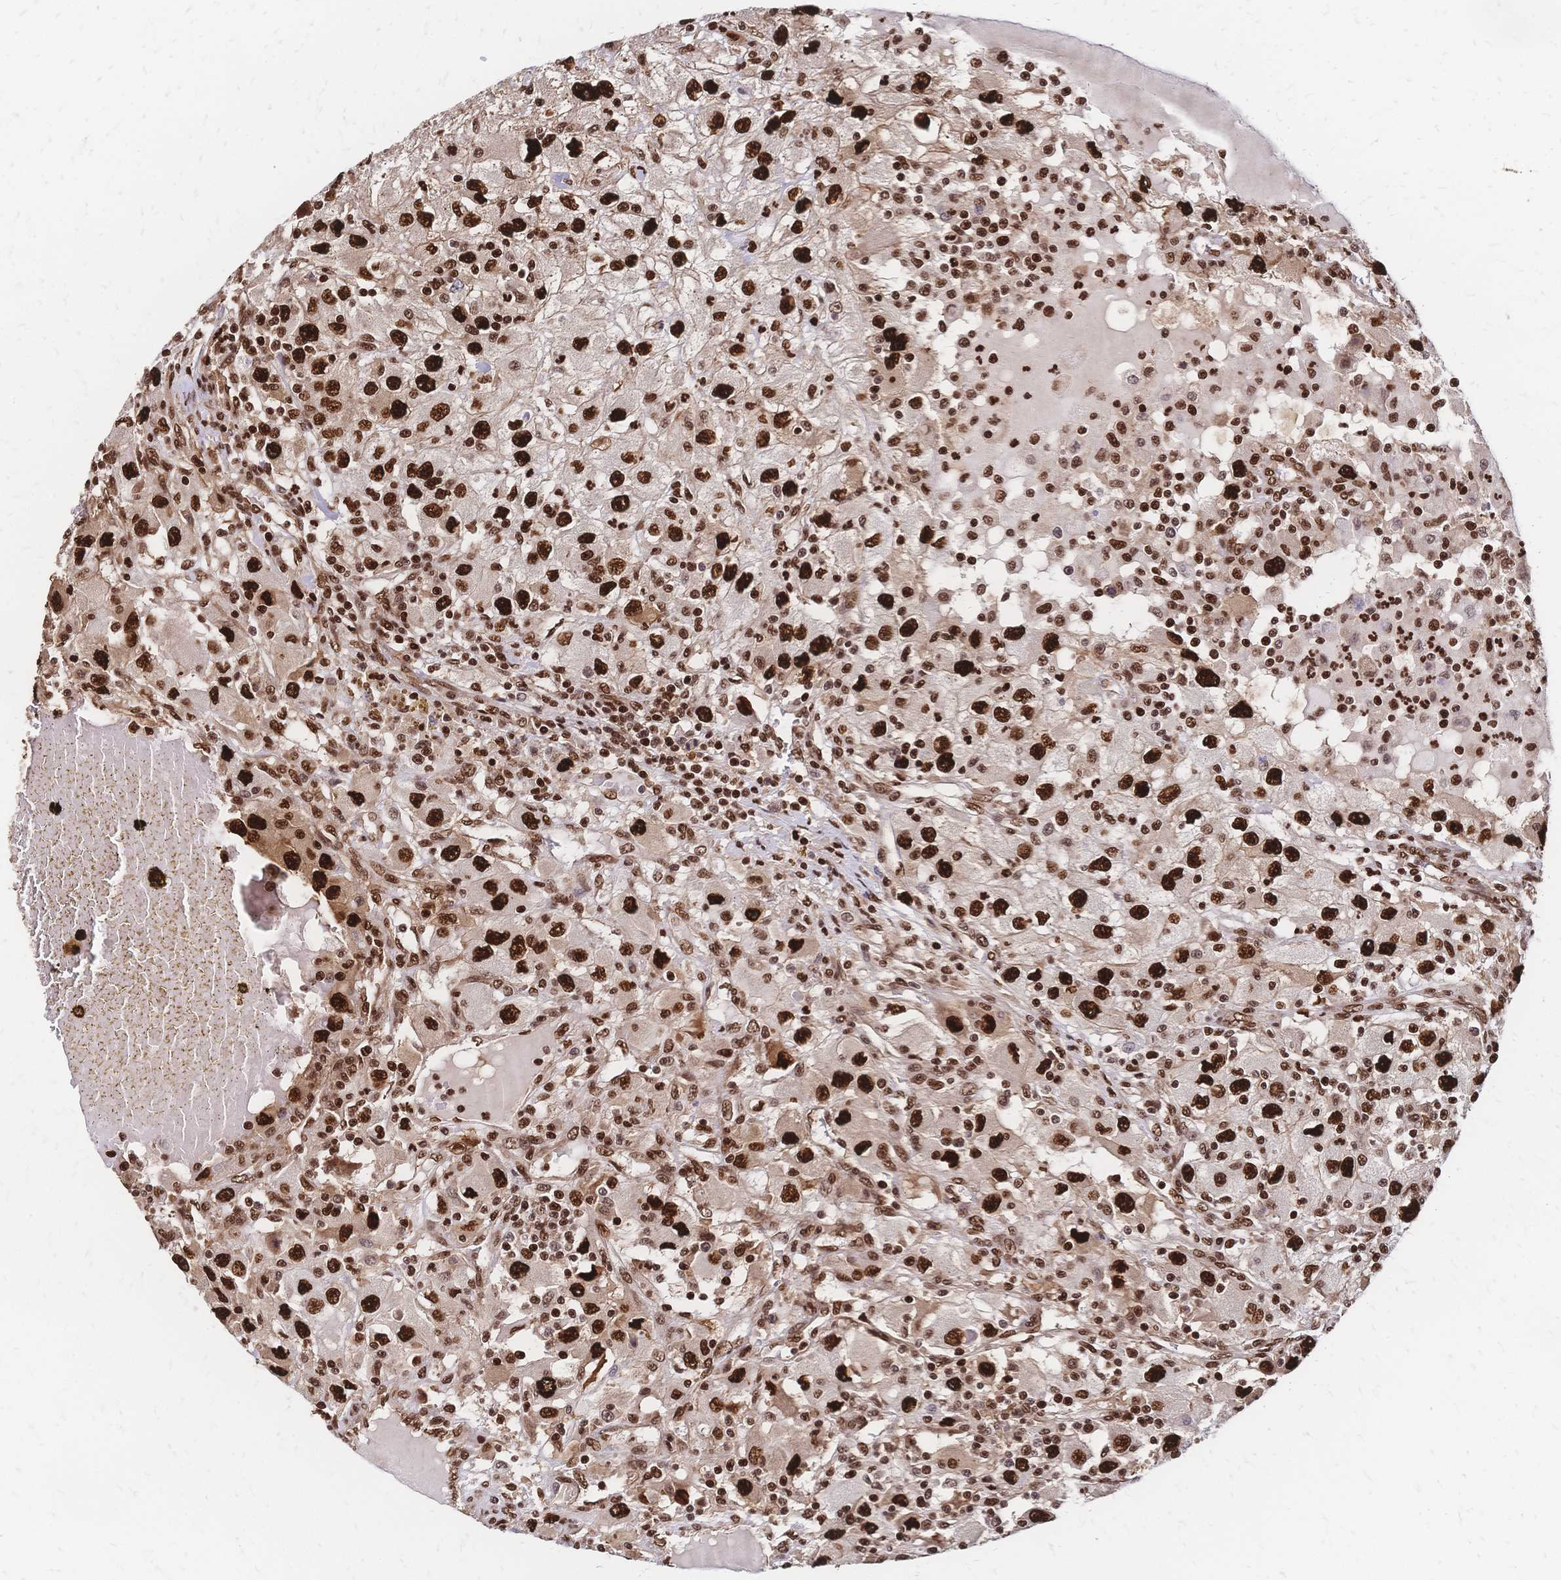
{"staining": {"intensity": "strong", "quantity": ">75%", "location": "nuclear"}, "tissue": "renal cancer", "cell_type": "Tumor cells", "image_type": "cancer", "snomed": [{"axis": "morphology", "description": "Adenocarcinoma, NOS"}, {"axis": "topography", "description": "Kidney"}], "caption": "Immunohistochemical staining of human adenocarcinoma (renal) exhibits high levels of strong nuclear protein staining in approximately >75% of tumor cells. Nuclei are stained in blue.", "gene": "HDGF", "patient": {"sex": "female", "age": 67}}